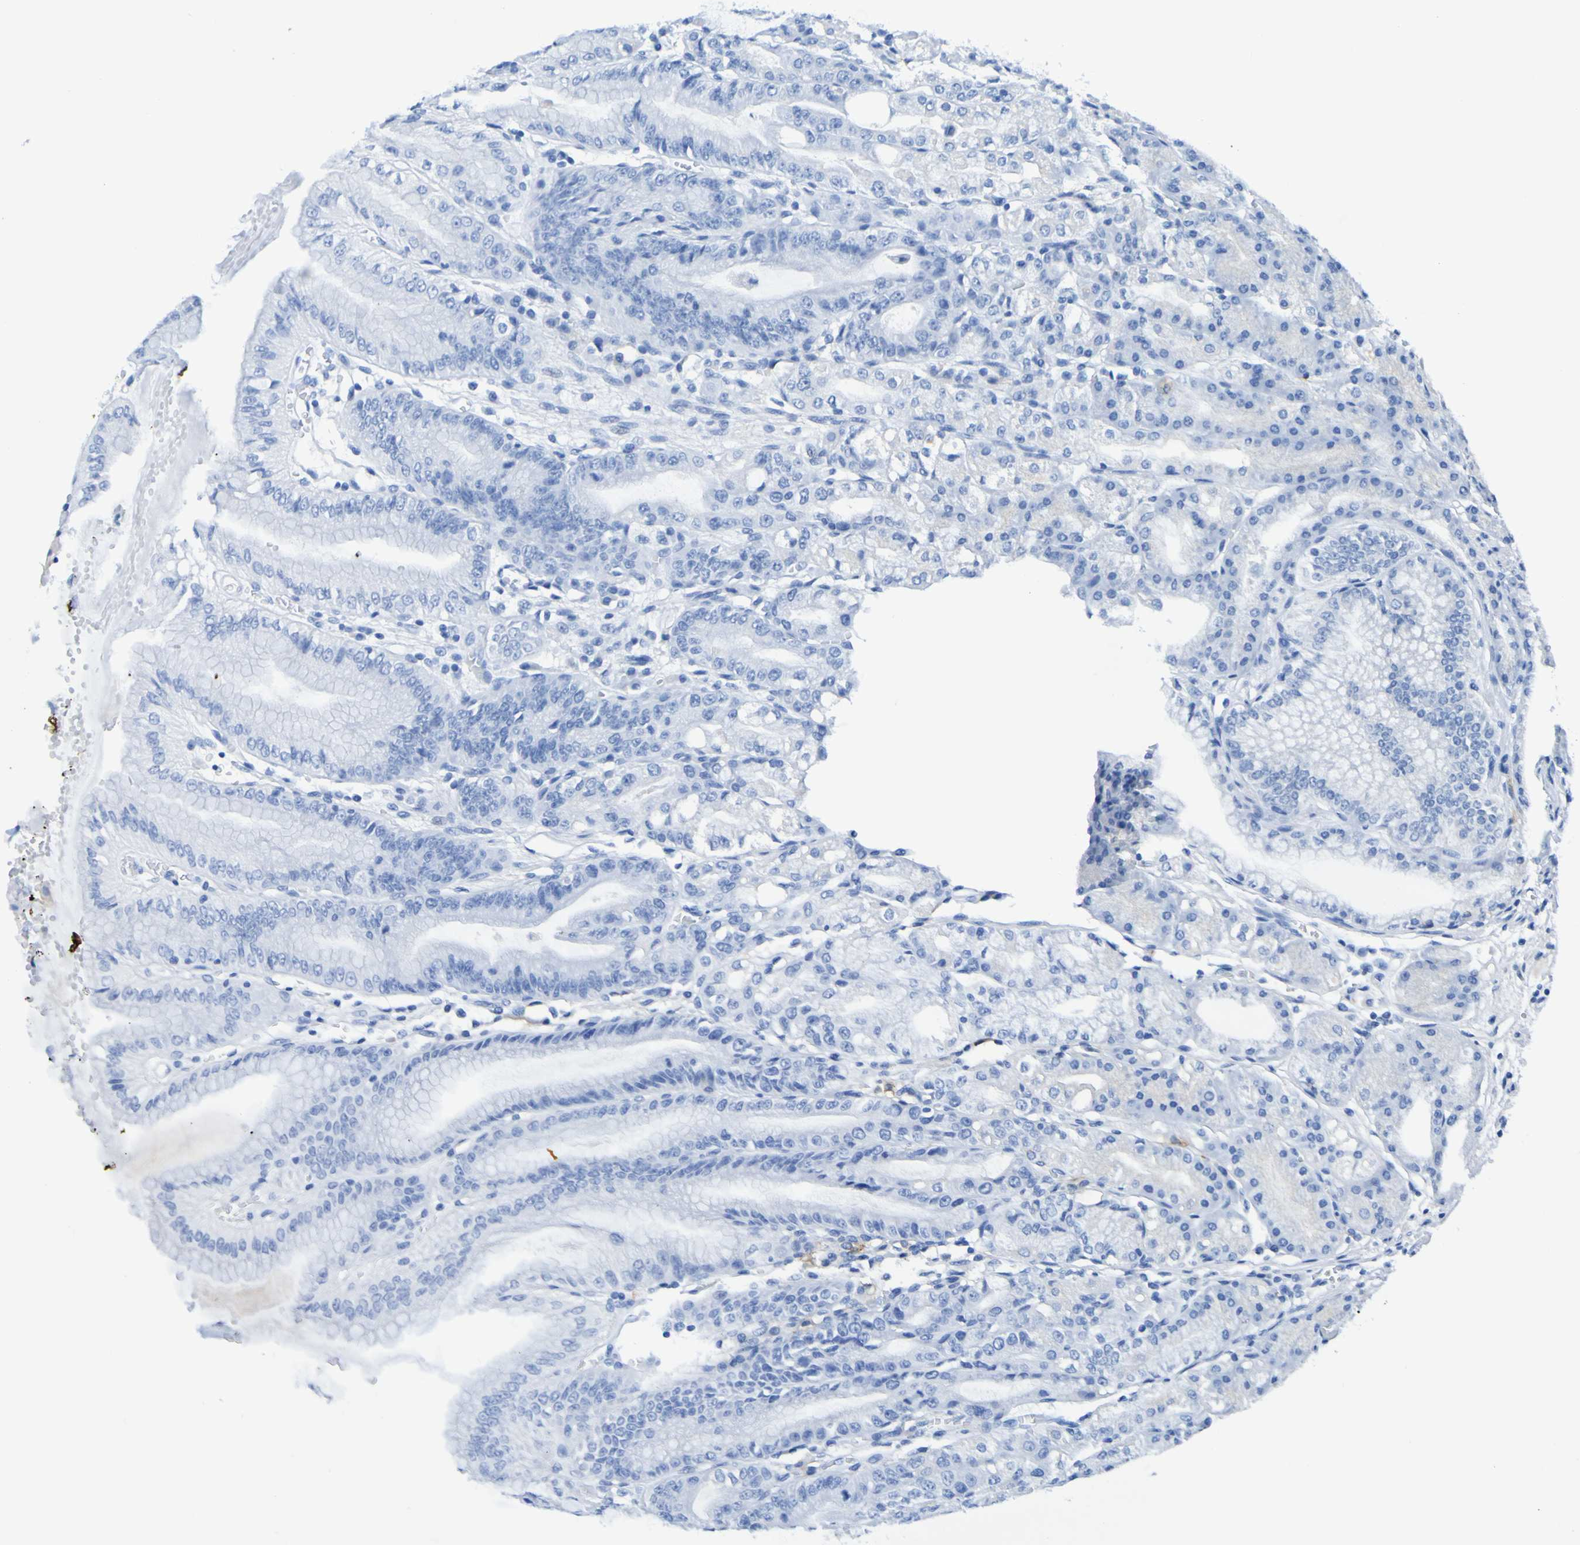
{"staining": {"intensity": "negative", "quantity": "none", "location": "none"}, "tissue": "stomach", "cell_type": "Glandular cells", "image_type": "normal", "snomed": [{"axis": "morphology", "description": "Normal tissue, NOS"}, {"axis": "topography", "description": "Stomach, lower"}], "caption": "The image reveals no significant expression in glandular cells of stomach.", "gene": "DPEP1", "patient": {"sex": "male", "age": 71}}